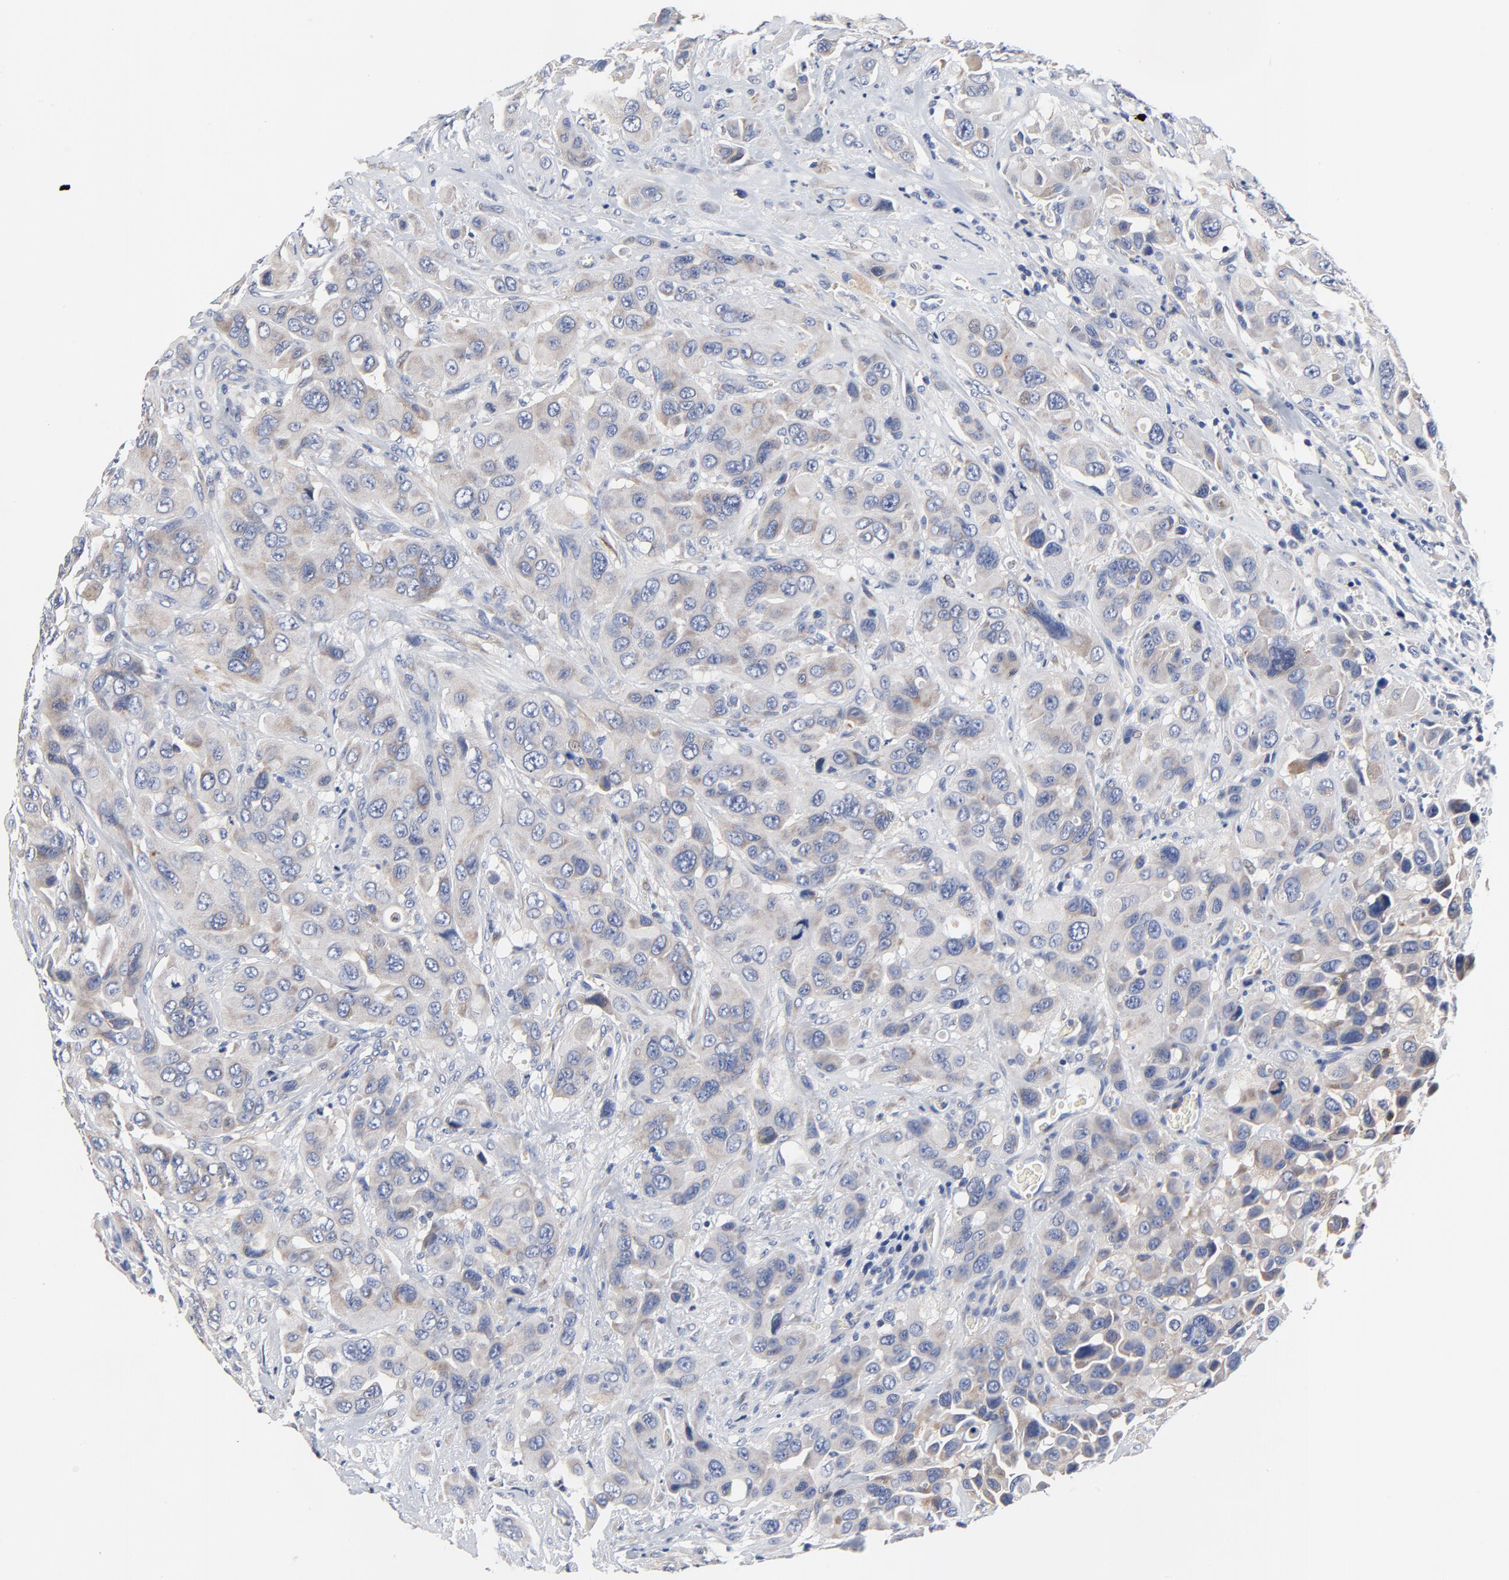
{"staining": {"intensity": "weak", "quantity": "<25%", "location": "cytoplasmic/membranous"}, "tissue": "urothelial cancer", "cell_type": "Tumor cells", "image_type": "cancer", "snomed": [{"axis": "morphology", "description": "Urothelial carcinoma, High grade"}, {"axis": "topography", "description": "Urinary bladder"}], "caption": "Tumor cells show no significant expression in urothelial carcinoma (high-grade).", "gene": "VAV2", "patient": {"sex": "male", "age": 73}}